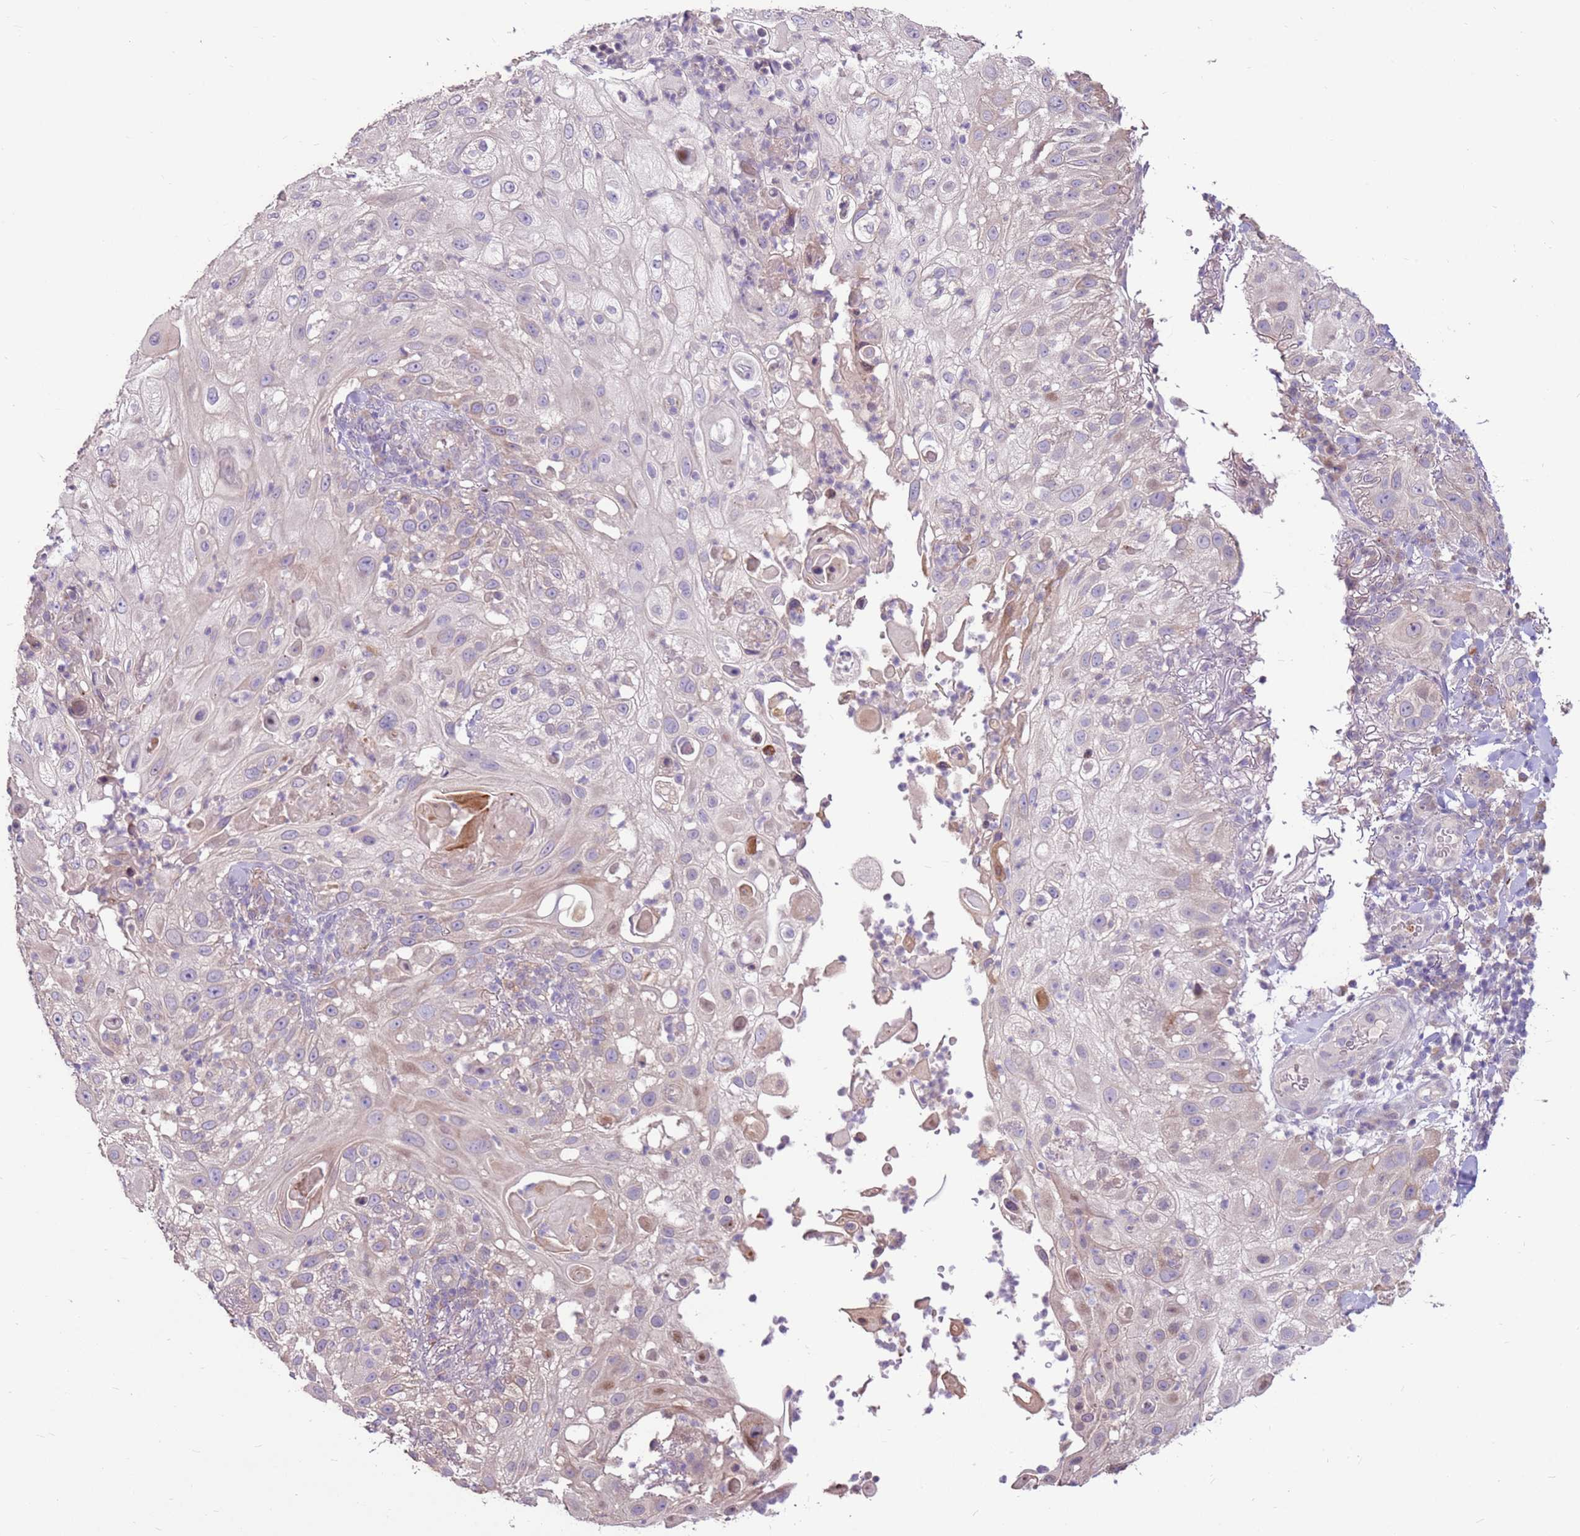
{"staining": {"intensity": "weak", "quantity": "<25%", "location": "cytoplasmic/membranous"}, "tissue": "skin cancer", "cell_type": "Tumor cells", "image_type": "cancer", "snomed": [{"axis": "morphology", "description": "Squamous cell carcinoma, NOS"}, {"axis": "topography", "description": "Skin"}], "caption": "High magnification brightfield microscopy of squamous cell carcinoma (skin) stained with DAB (3,3'-diaminobenzidine) (brown) and counterstained with hematoxylin (blue): tumor cells show no significant expression.", "gene": "LGI4", "patient": {"sex": "female", "age": 44}}